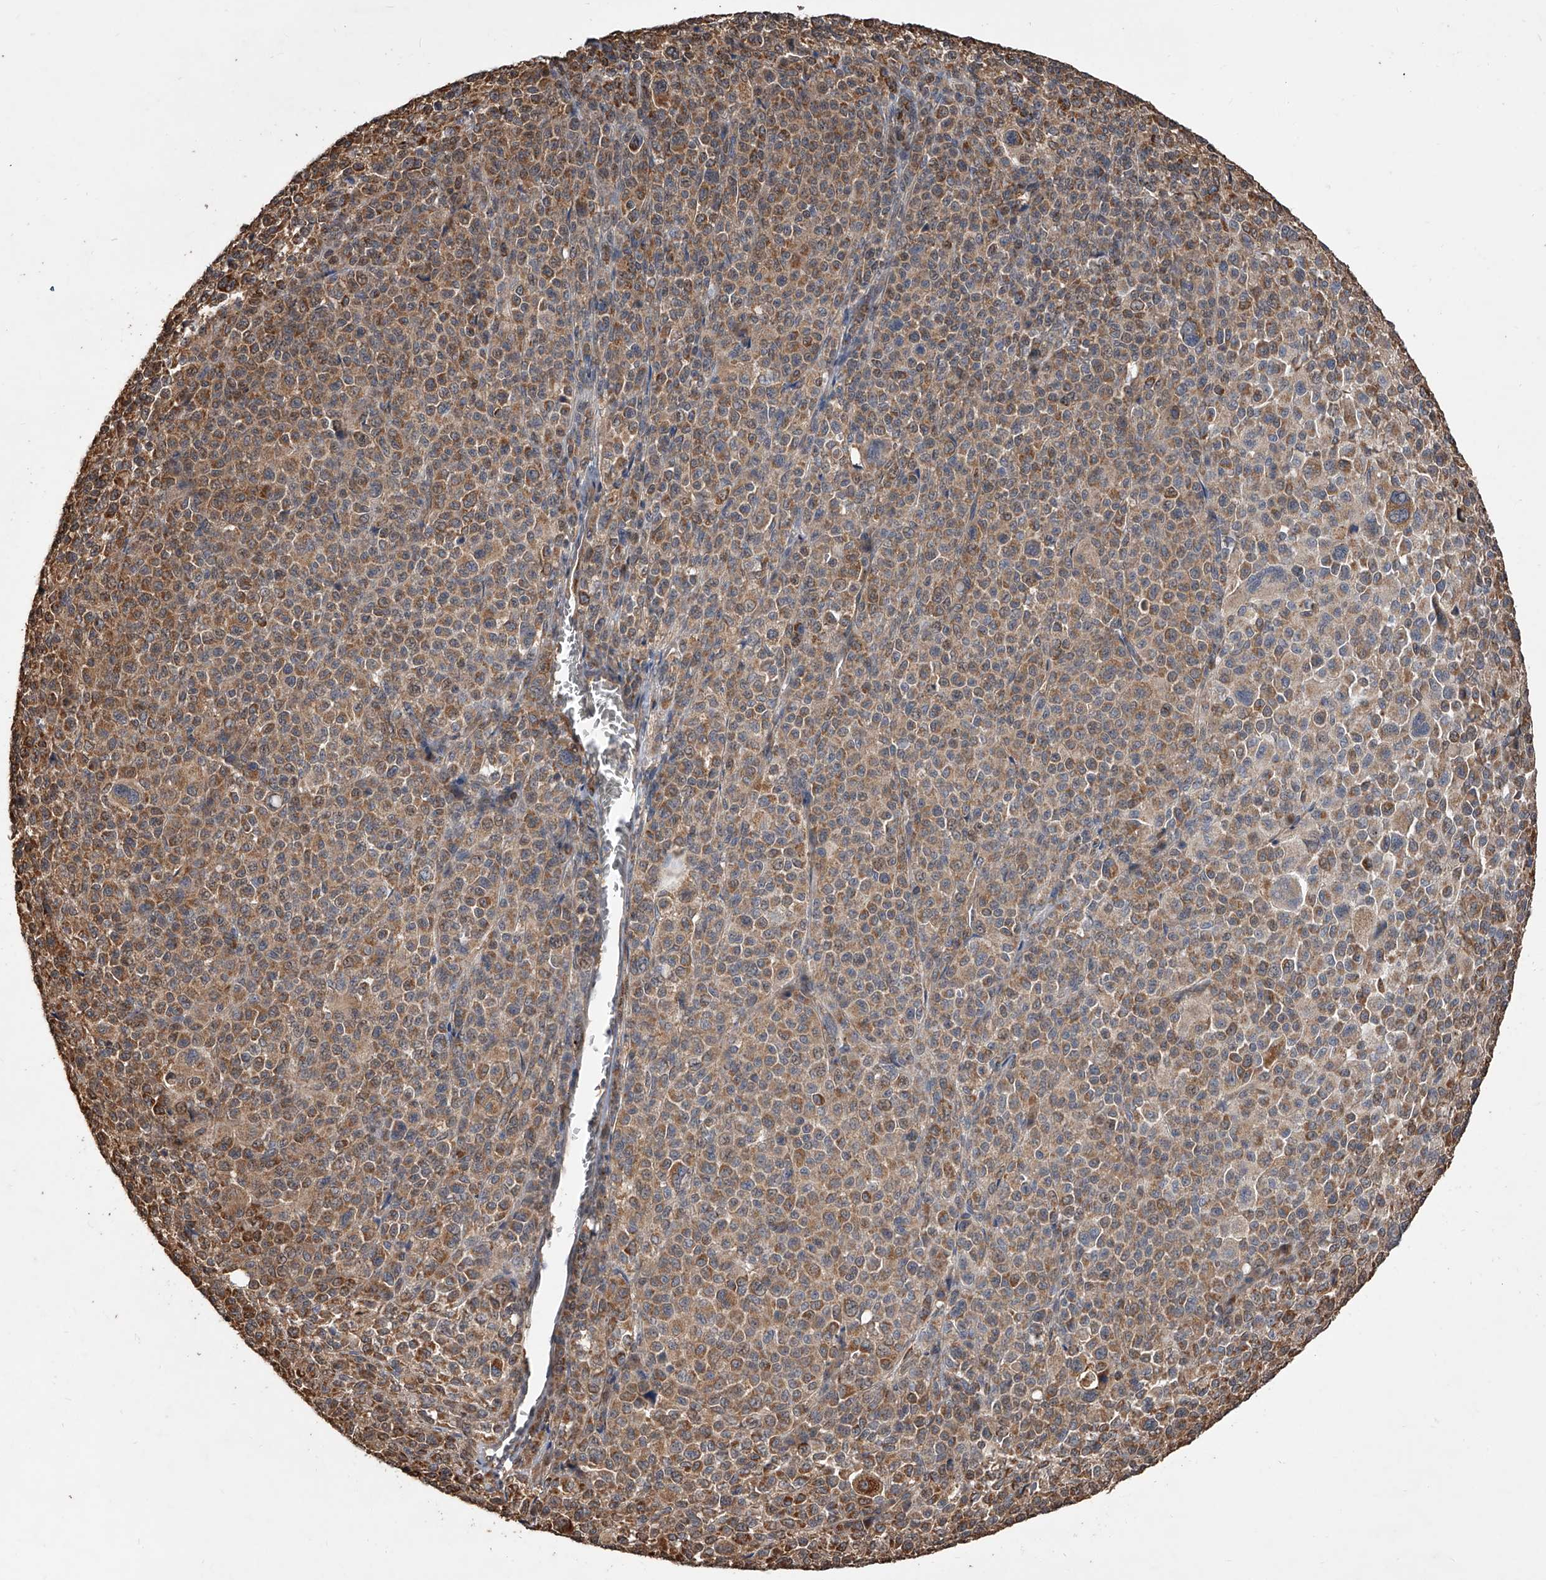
{"staining": {"intensity": "moderate", "quantity": ">75%", "location": "cytoplasmic/membranous"}, "tissue": "melanoma", "cell_type": "Tumor cells", "image_type": "cancer", "snomed": [{"axis": "morphology", "description": "Malignant melanoma, Metastatic site"}, {"axis": "topography", "description": "Skin"}], "caption": "Protein expression analysis of human melanoma reveals moderate cytoplasmic/membranous positivity in about >75% of tumor cells.", "gene": "LTV1", "patient": {"sex": "female", "age": 74}}